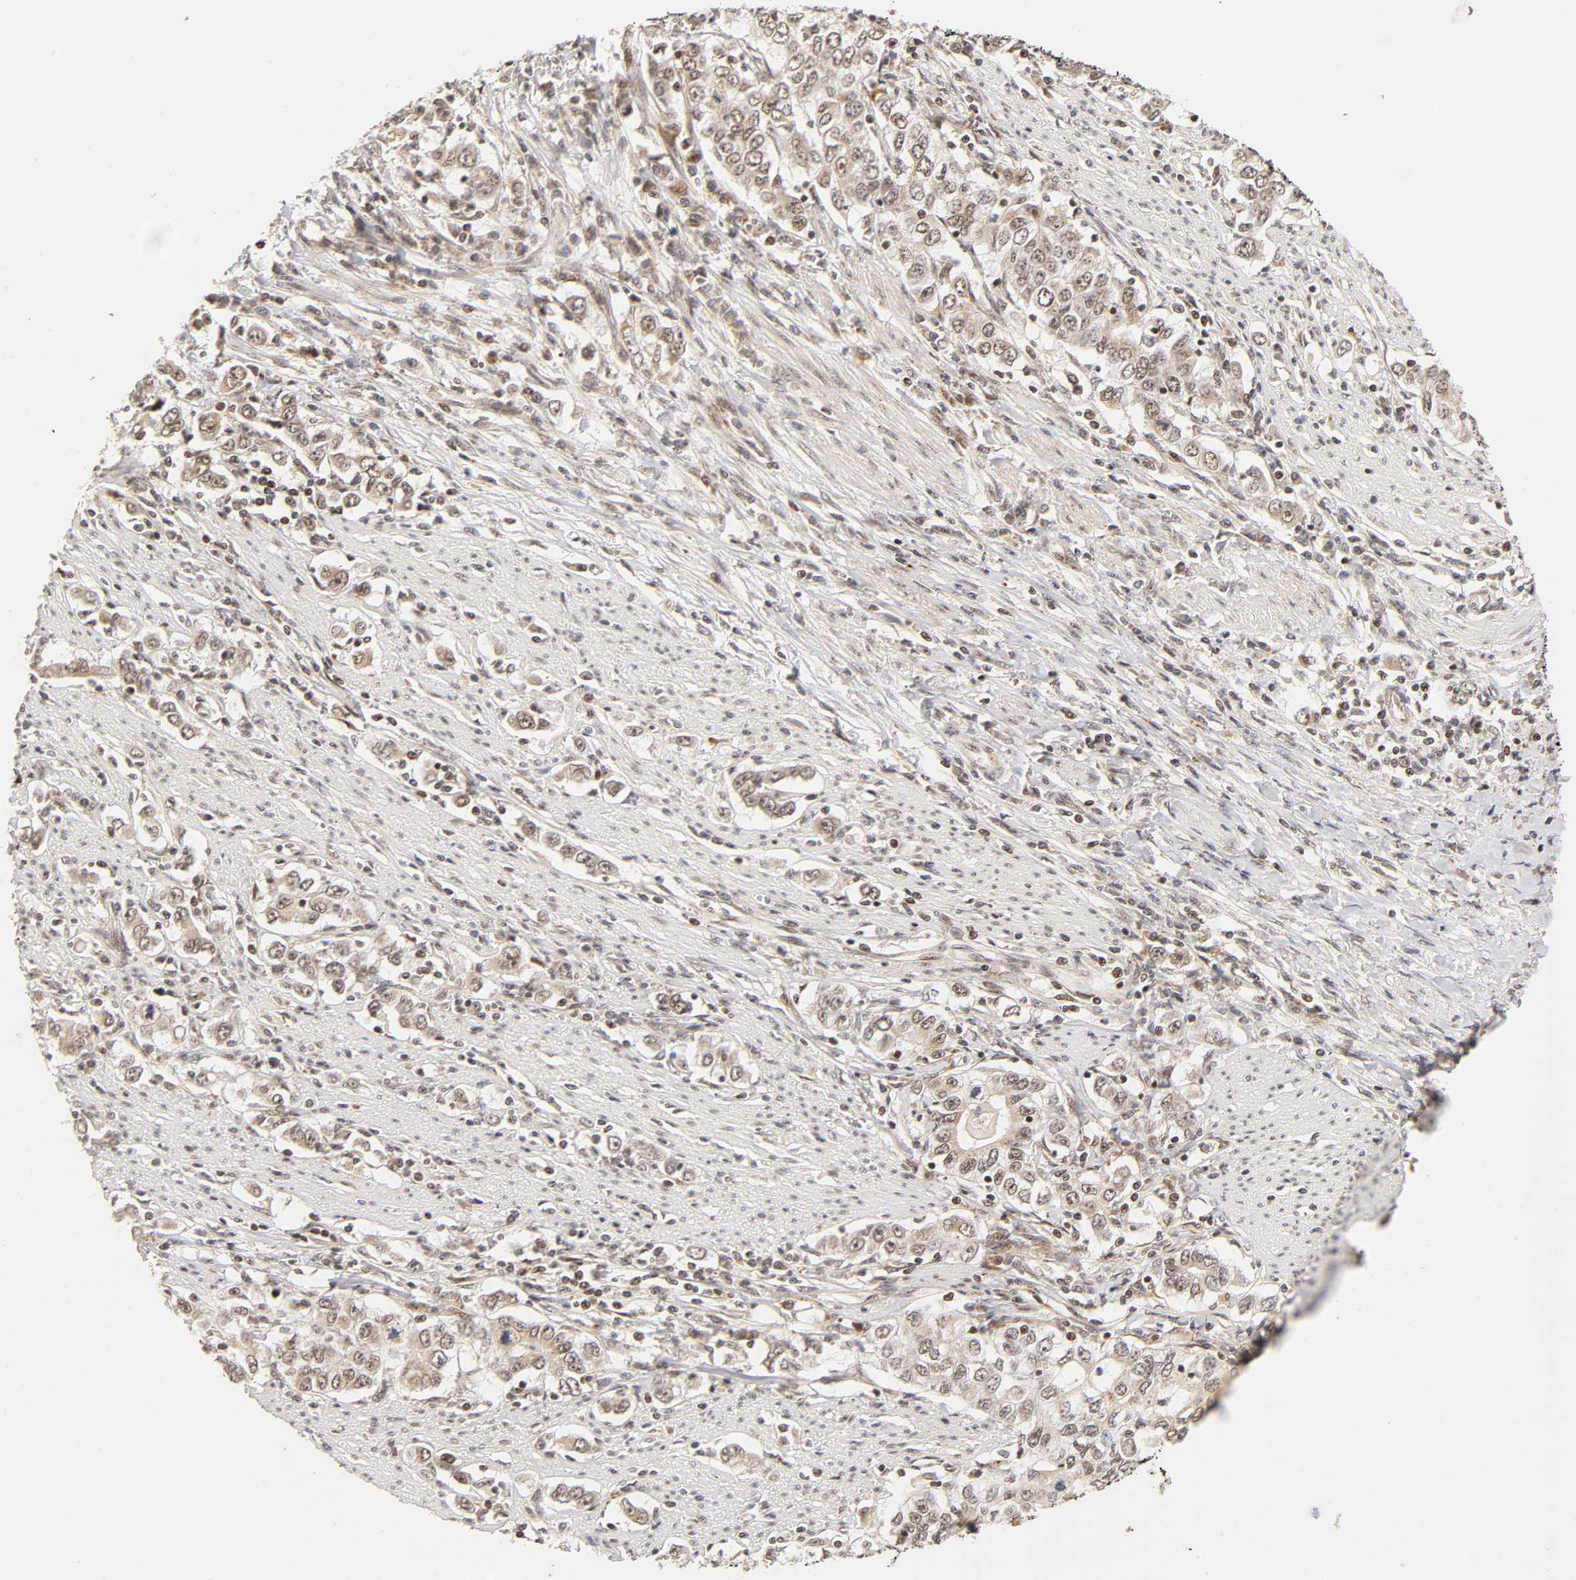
{"staining": {"intensity": "weak", "quantity": "25%-75%", "location": "cytoplasmic/membranous,nuclear"}, "tissue": "stomach cancer", "cell_type": "Tumor cells", "image_type": "cancer", "snomed": [{"axis": "morphology", "description": "Adenocarcinoma, NOS"}, {"axis": "topography", "description": "Stomach, lower"}], "caption": "Immunohistochemical staining of human stomach cancer shows weak cytoplasmic/membranous and nuclear protein expression in about 25%-75% of tumor cells.", "gene": "TAF10", "patient": {"sex": "female", "age": 72}}